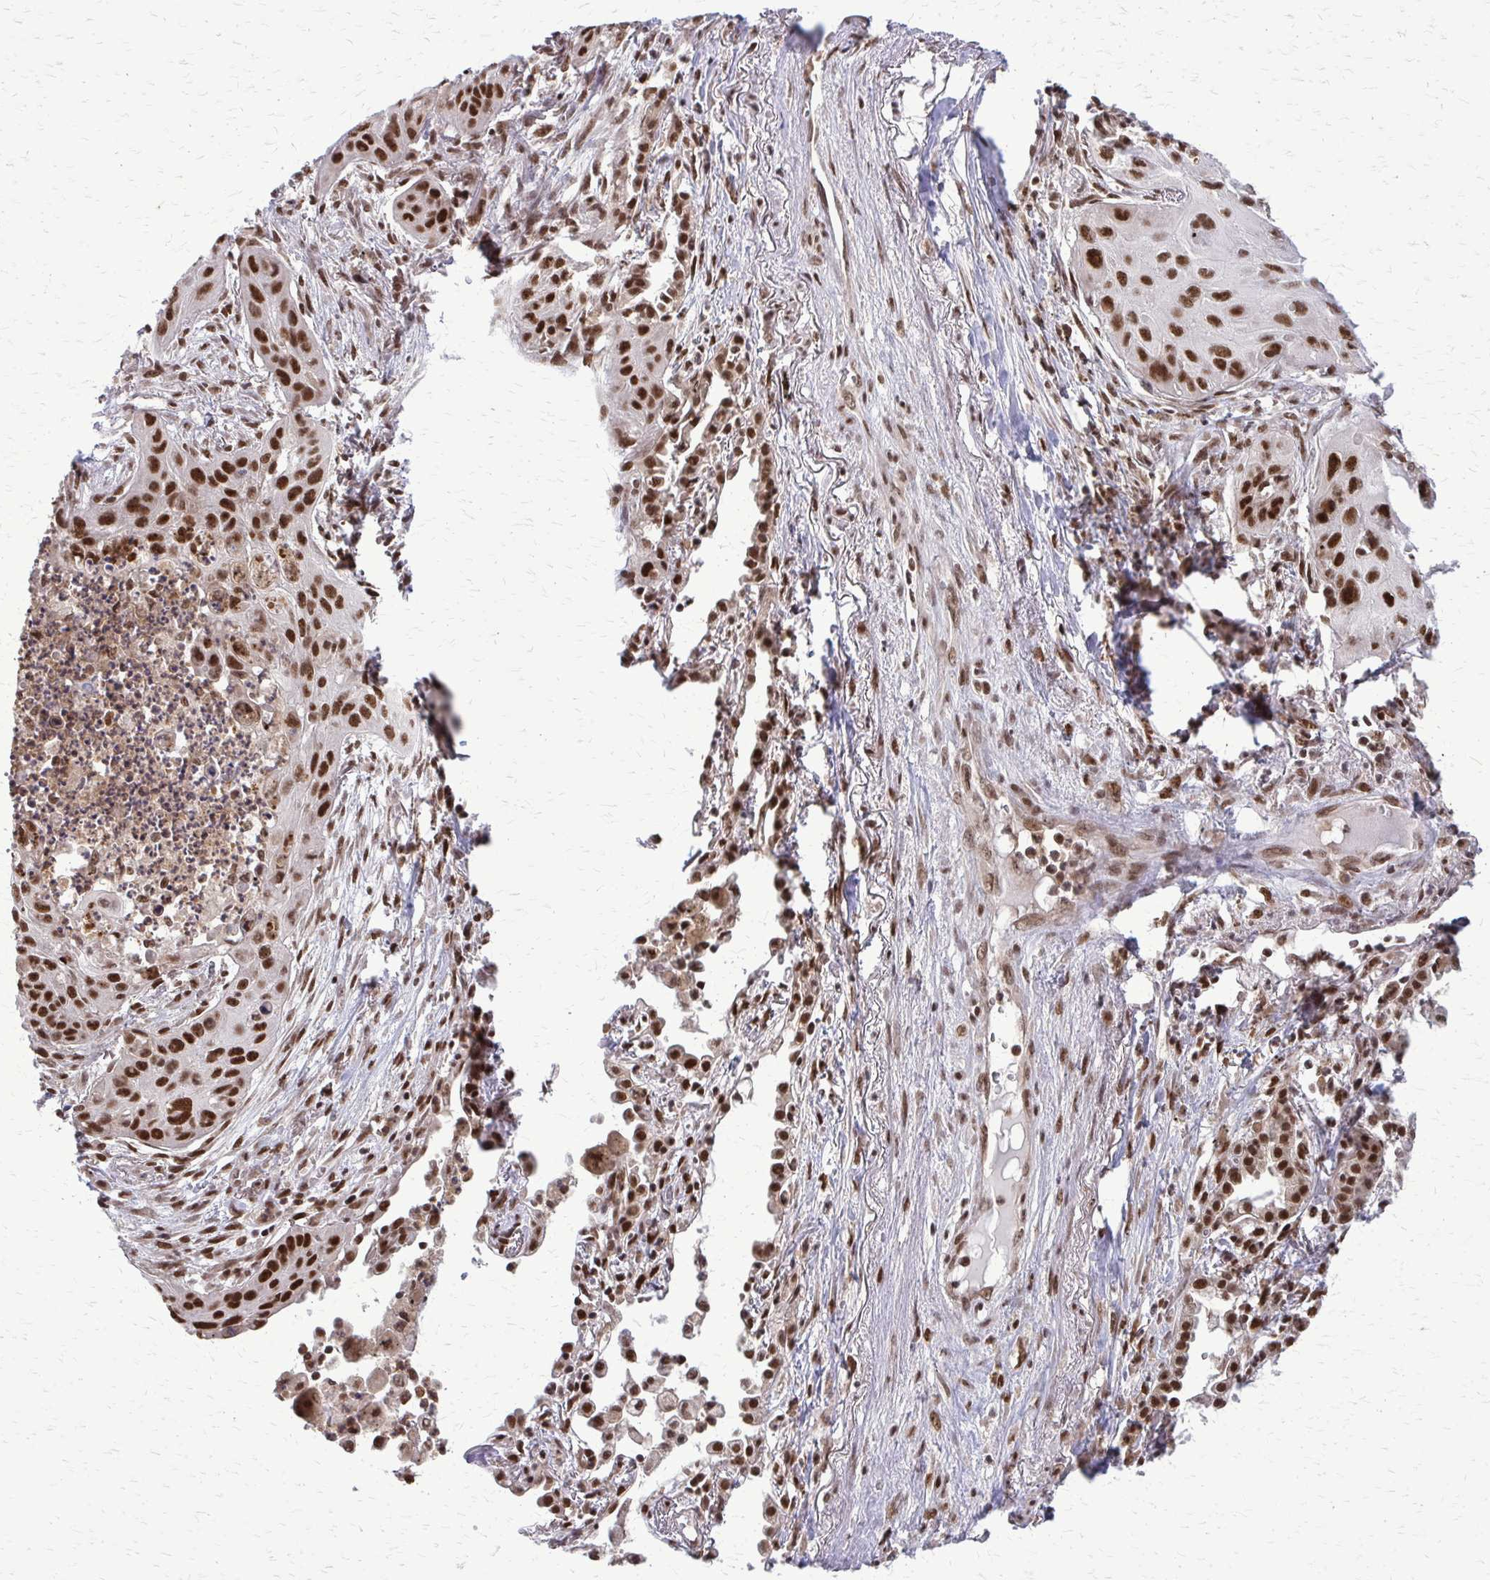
{"staining": {"intensity": "strong", "quantity": ">75%", "location": "nuclear"}, "tissue": "lung cancer", "cell_type": "Tumor cells", "image_type": "cancer", "snomed": [{"axis": "morphology", "description": "Squamous cell carcinoma, NOS"}, {"axis": "topography", "description": "Lung"}], "caption": "IHC (DAB) staining of squamous cell carcinoma (lung) shows strong nuclear protein positivity in about >75% of tumor cells.", "gene": "HDAC3", "patient": {"sex": "male", "age": 71}}